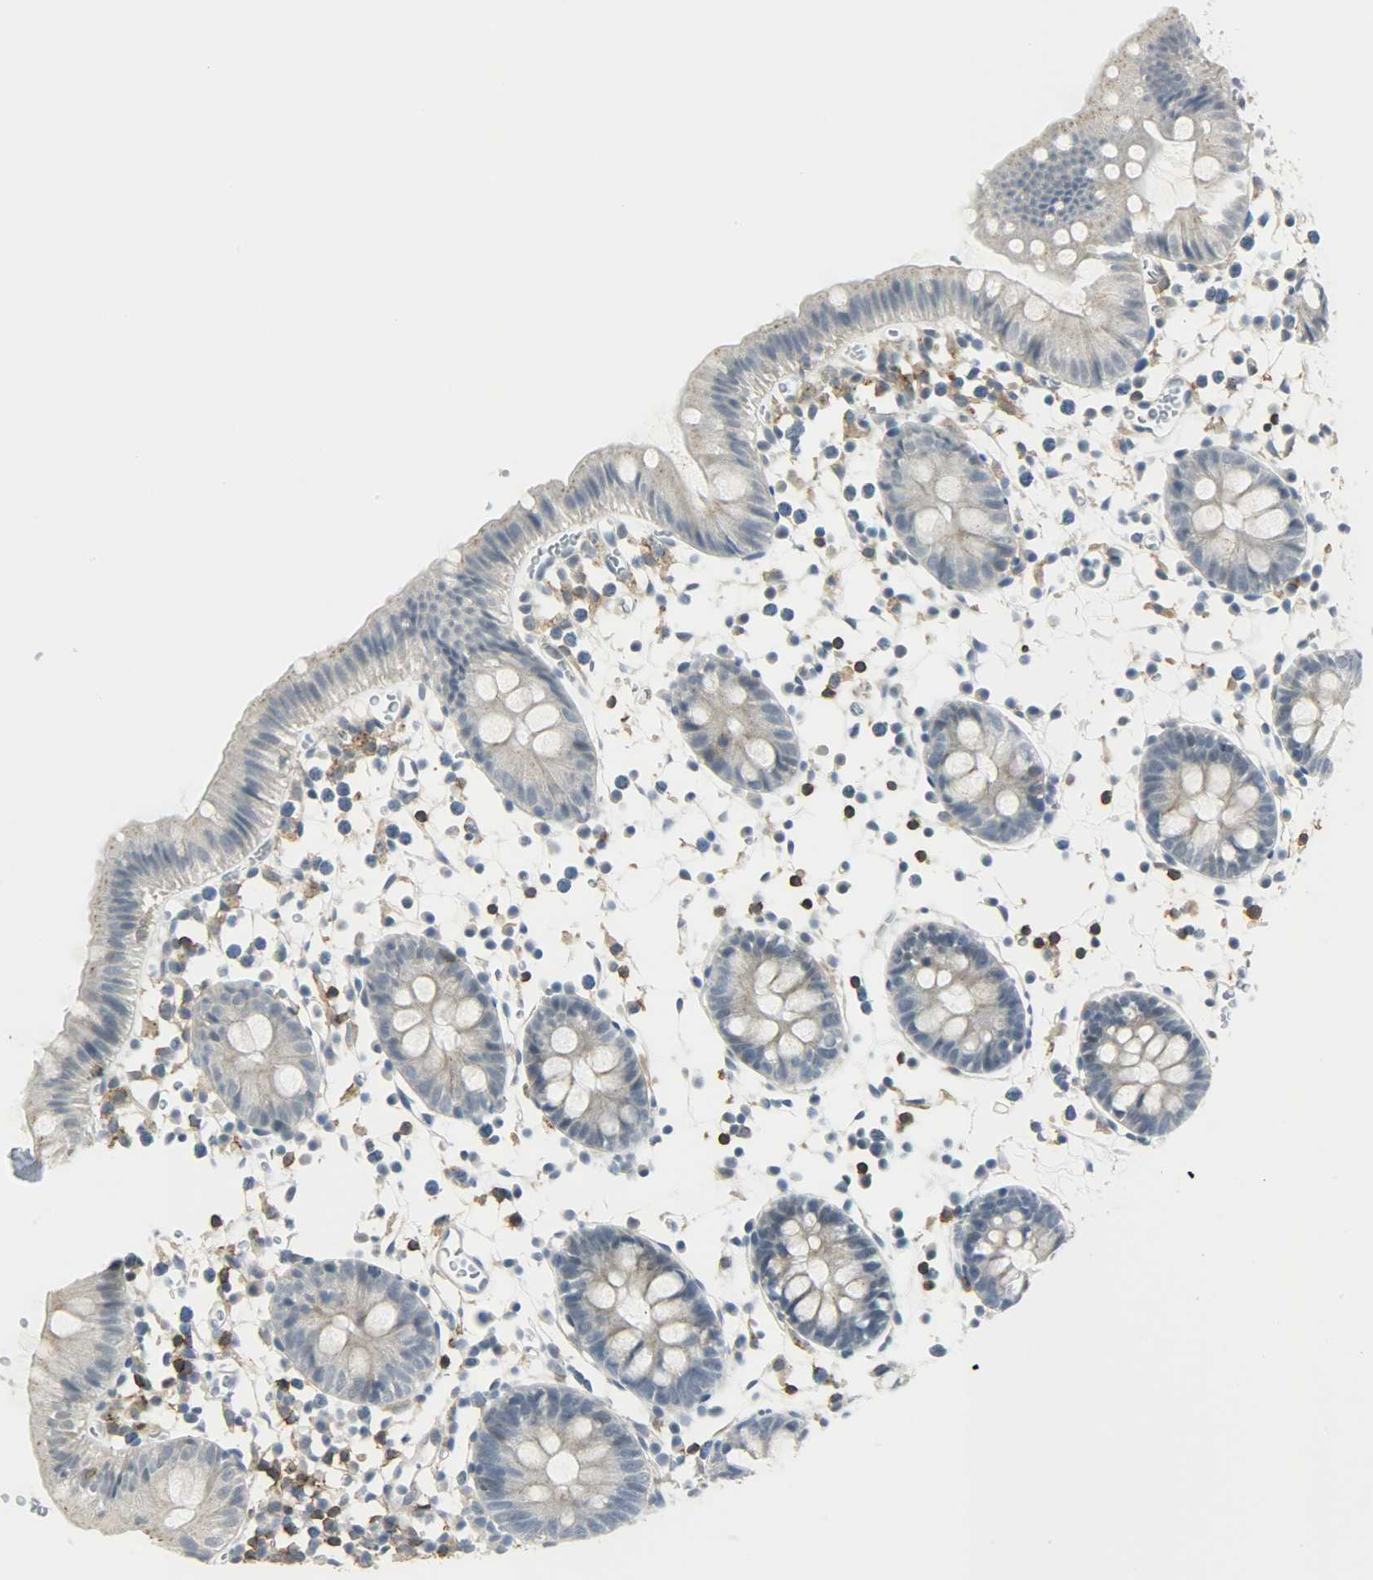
{"staining": {"intensity": "weak", "quantity": ">75%", "location": "cytoplasmic/membranous"}, "tissue": "colon", "cell_type": "Endothelial cells", "image_type": "normal", "snomed": [{"axis": "morphology", "description": "Normal tissue, NOS"}, {"axis": "topography", "description": "Colon"}], "caption": "DAB (3,3'-diaminobenzidine) immunohistochemical staining of benign human colon reveals weak cytoplasmic/membranous protein staining in approximately >75% of endothelial cells. The protein of interest is shown in brown color, while the nuclei are stained blue.", "gene": "CD4", "patient": {"sex": "male", "age": 14}}